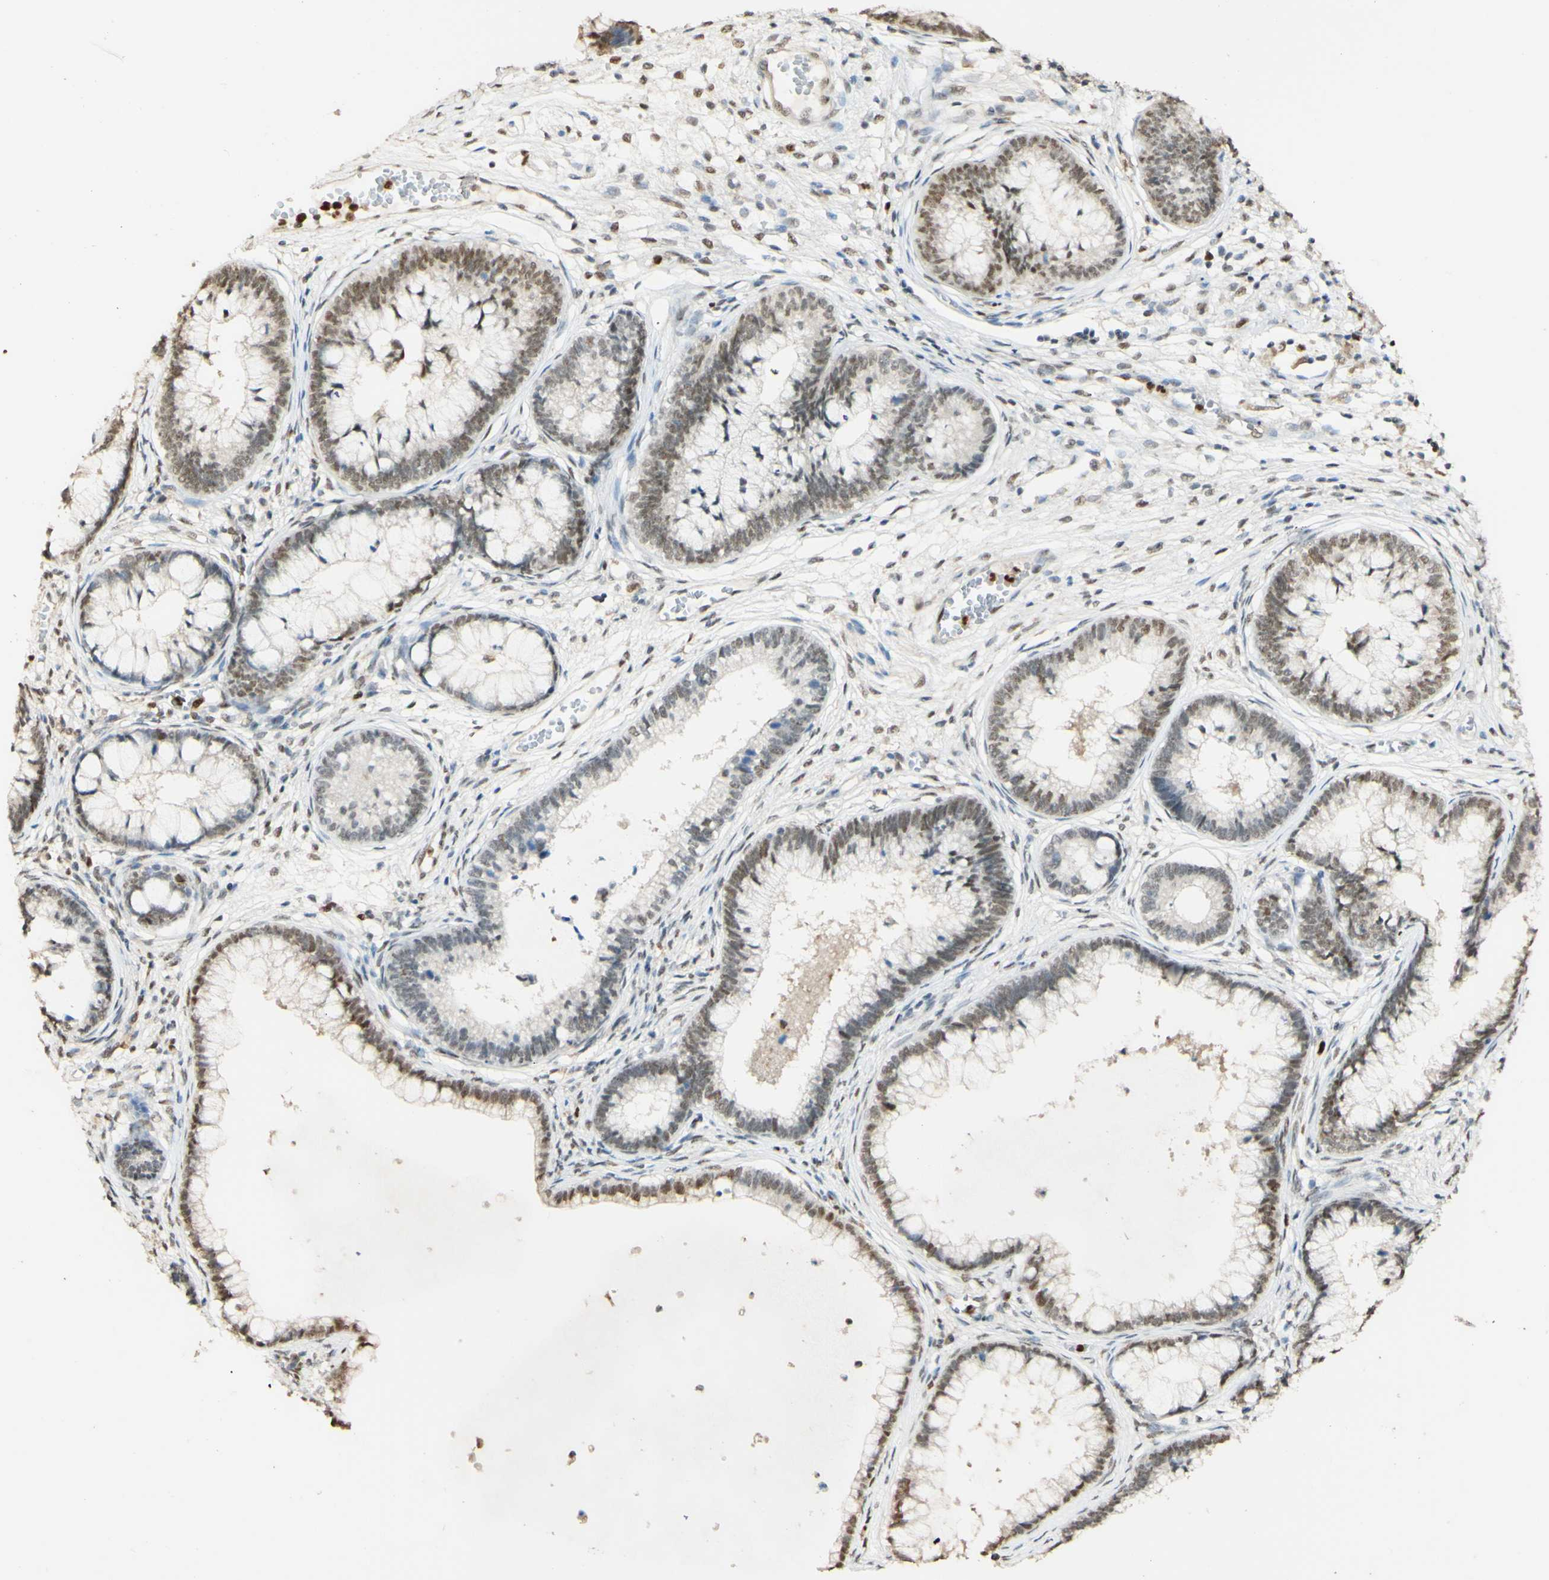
{"staining": {"intensity": "weak", "quantity": "25%-75%", "location": "nuclear"}, "tissue": "cervical cancer", "cell_type": "Tumor cells", "image_type": "cancer", "snomed": [{"axis": "morphology", "description": "Adenocarcinoma, NOS"}, {"axis": "topography", "description": "Cervix"}], "caption": "Cervical adenocarcinoma stained for a protein (brown) demonstrates weak nuclear positive positivity in approximately 25%-75% of tumor cells.", "gene": "MAP3K4", "patient": {"sex": "female", "age": 44}}